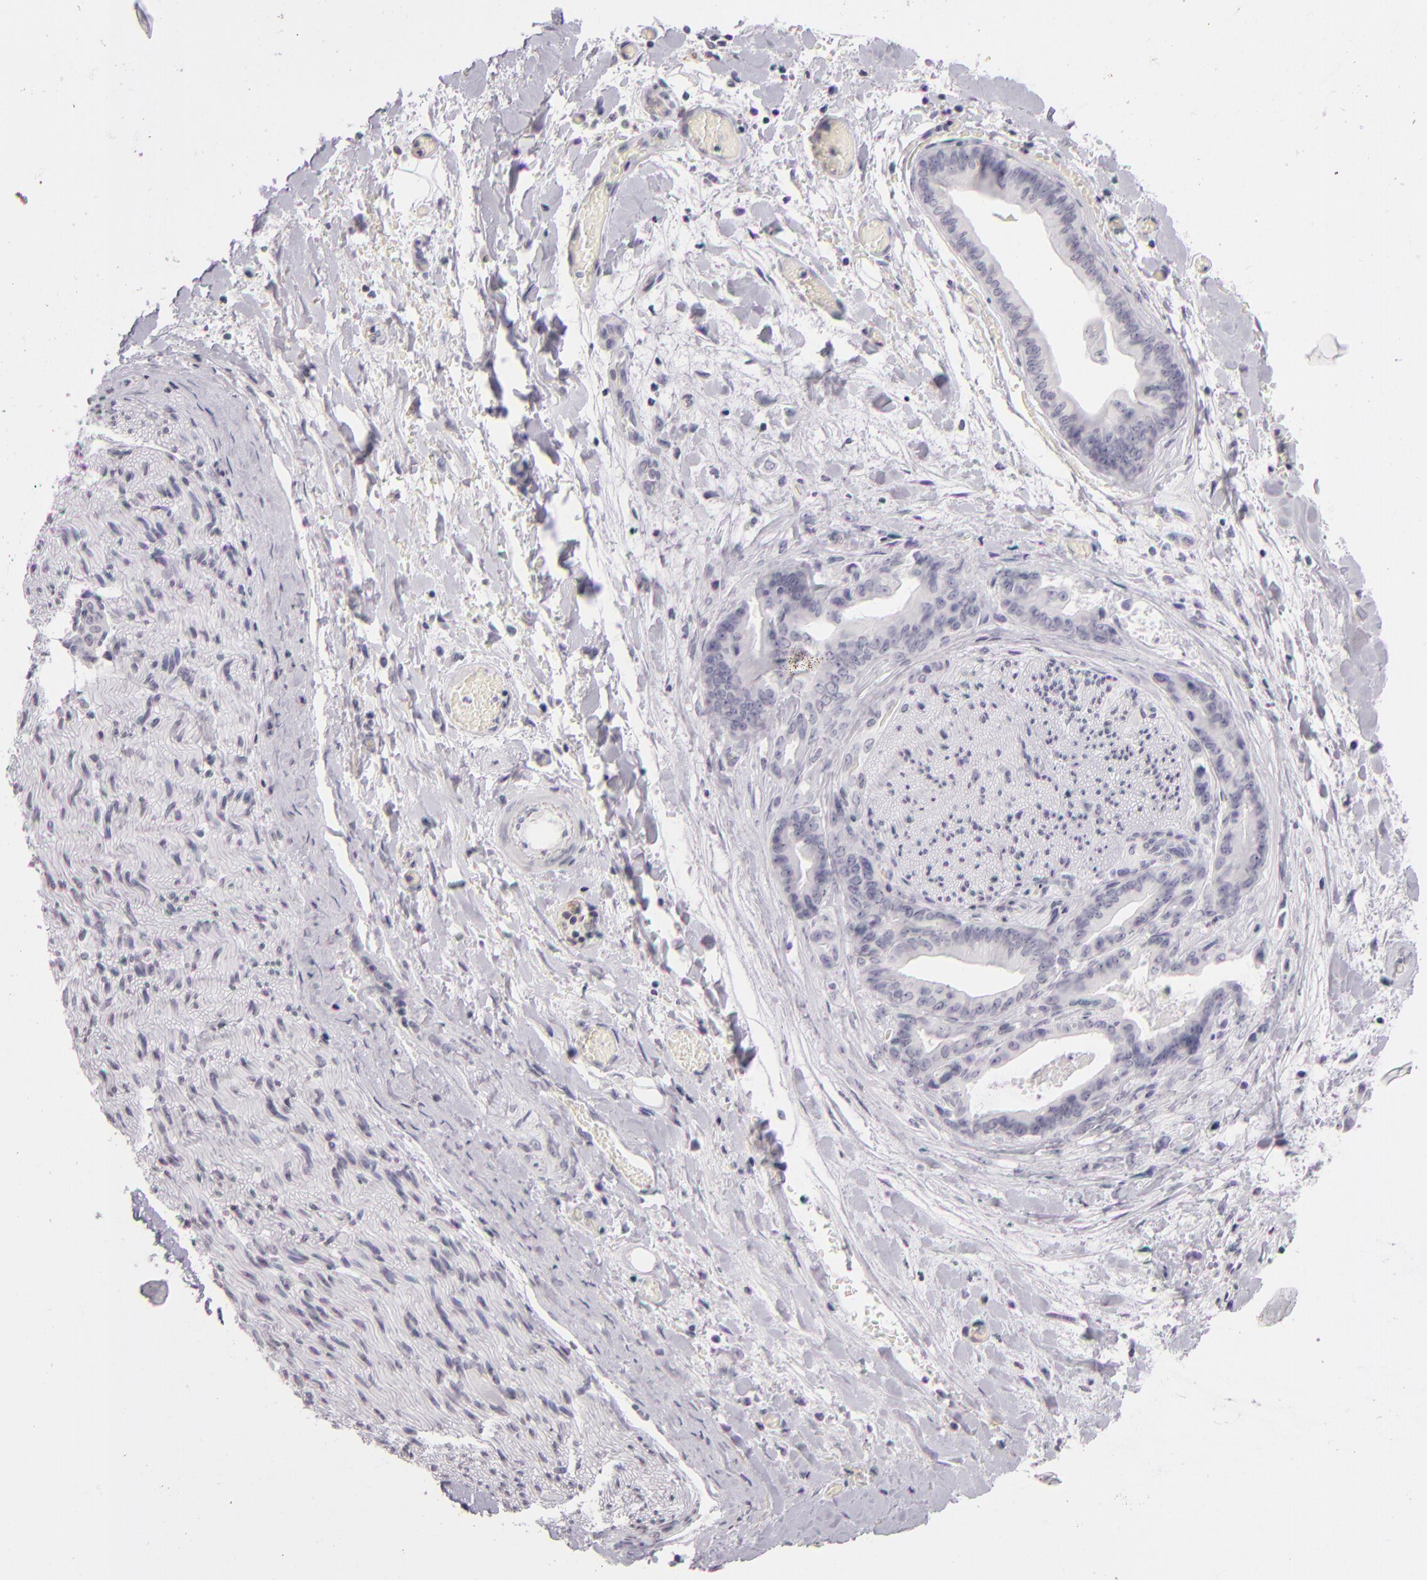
{"staining": {"intensity": "negative", "quantity": "none", "location": "none"}, "tissue": "liver cancer", "cell_type": "Tumor cells", "image_type": "cancer", "snomed": [{"axis": "morphology", "description": "Cholangiocarcinoma"}, {"axis": "topography", "description": "Liver"}], "caption": "Tumor cells show no significant protein staining in liver cancer (cholangiocarcinoma).", "gene": "CD40", "patient": {"sex": "male", "age": 58}}